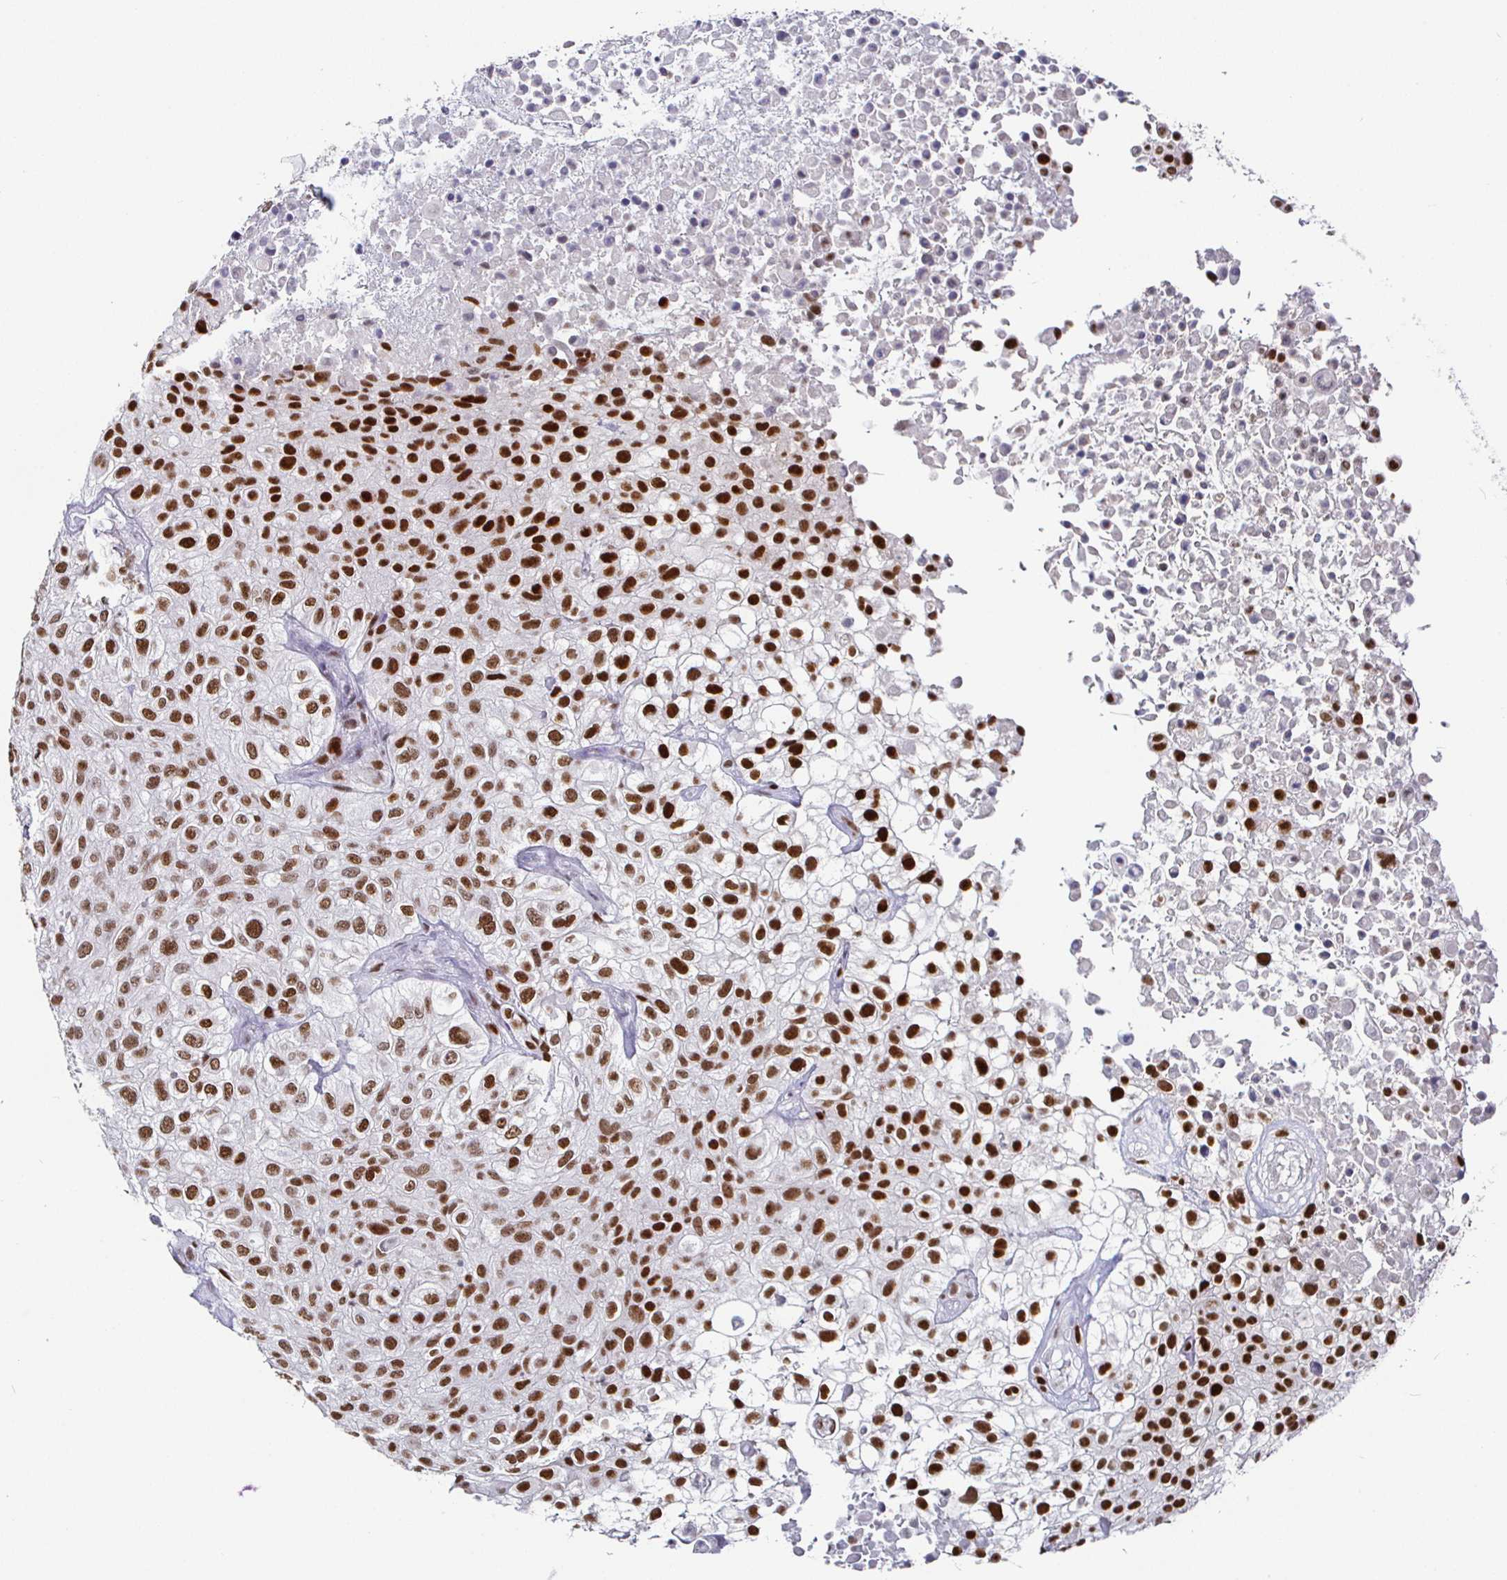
{"staining": {"intensity": "strong", "quantity": ">75%", "location": "nuclear"}, "tissue": "urothelial cancer", "cell_type": "Tumor cells", "image_type": "cancer", "snomed": [{"axis": "morphology", "description": "Urothelial carcinoma, High grade"}, {"axis": "topography", "description": "Urinary bladder"}], "caption": "Immunohistochemical staining of human urothelial cancer demonstrates strong nuclear protein staining in about >75% of tumor cells.", "gene": "RUNX2", "patient": {"sex": "male", "age": 56}}